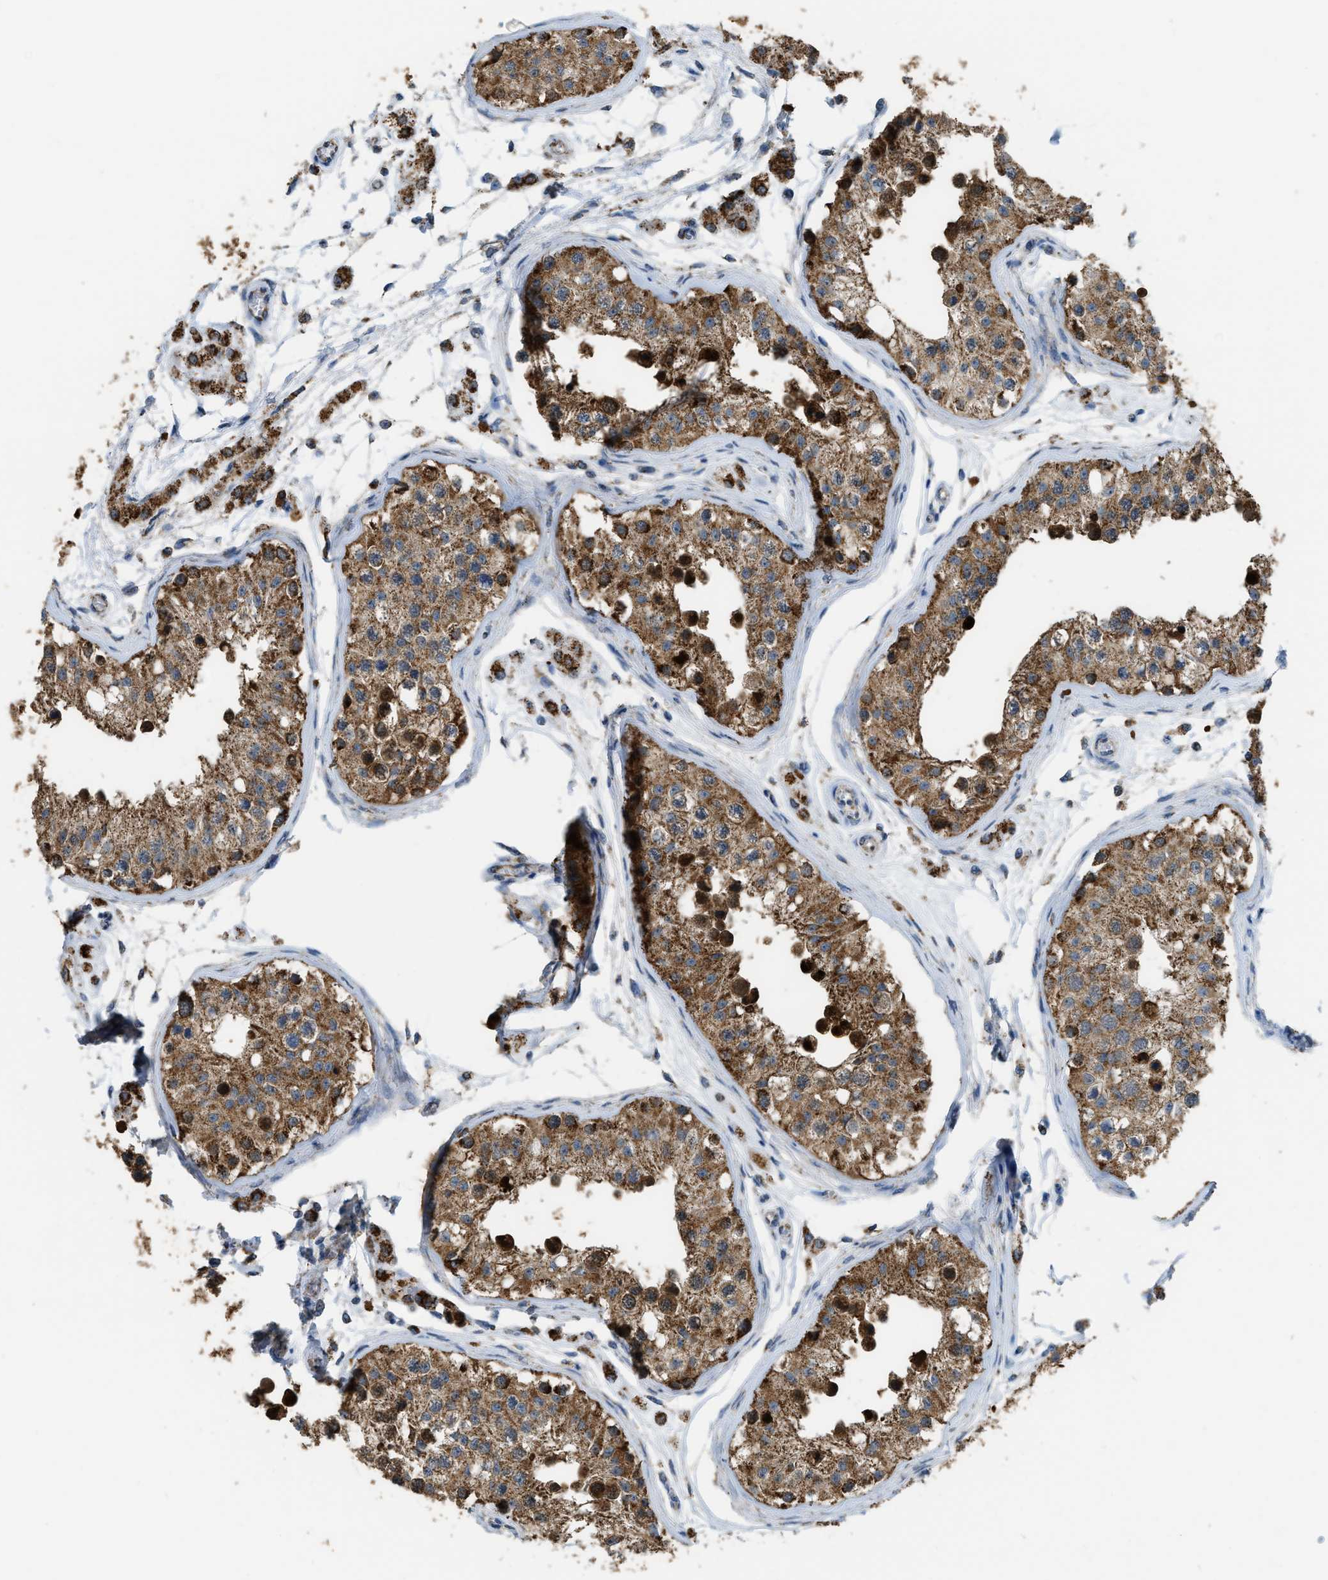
{"staining": {"intensity": "strong", "quantity": ">75%", "location": "cytoplasmic/membranous"}, "tissue": "testis", "cell_type": "Cells in seminiferous ducts", "image_type": "normal", "snomed": [{"axis": "morphology", "description": "Normal tissue, NOS"}, {"axis": "morphology", "description": "Adenocarcinoma, metastatic, NOS"}, {"axis": "topography", "description": "Testis"}], "caption": "Immunohistochemistry photomicrograph of unremarkable human testis stained for a protein (brown), which reveals high levels of strong cytoplasmic/membranous staining in about >75% of cells in seminiferous ducts.", "gene": "ETFB", "patient": {"sex": "male", "age": 26}}